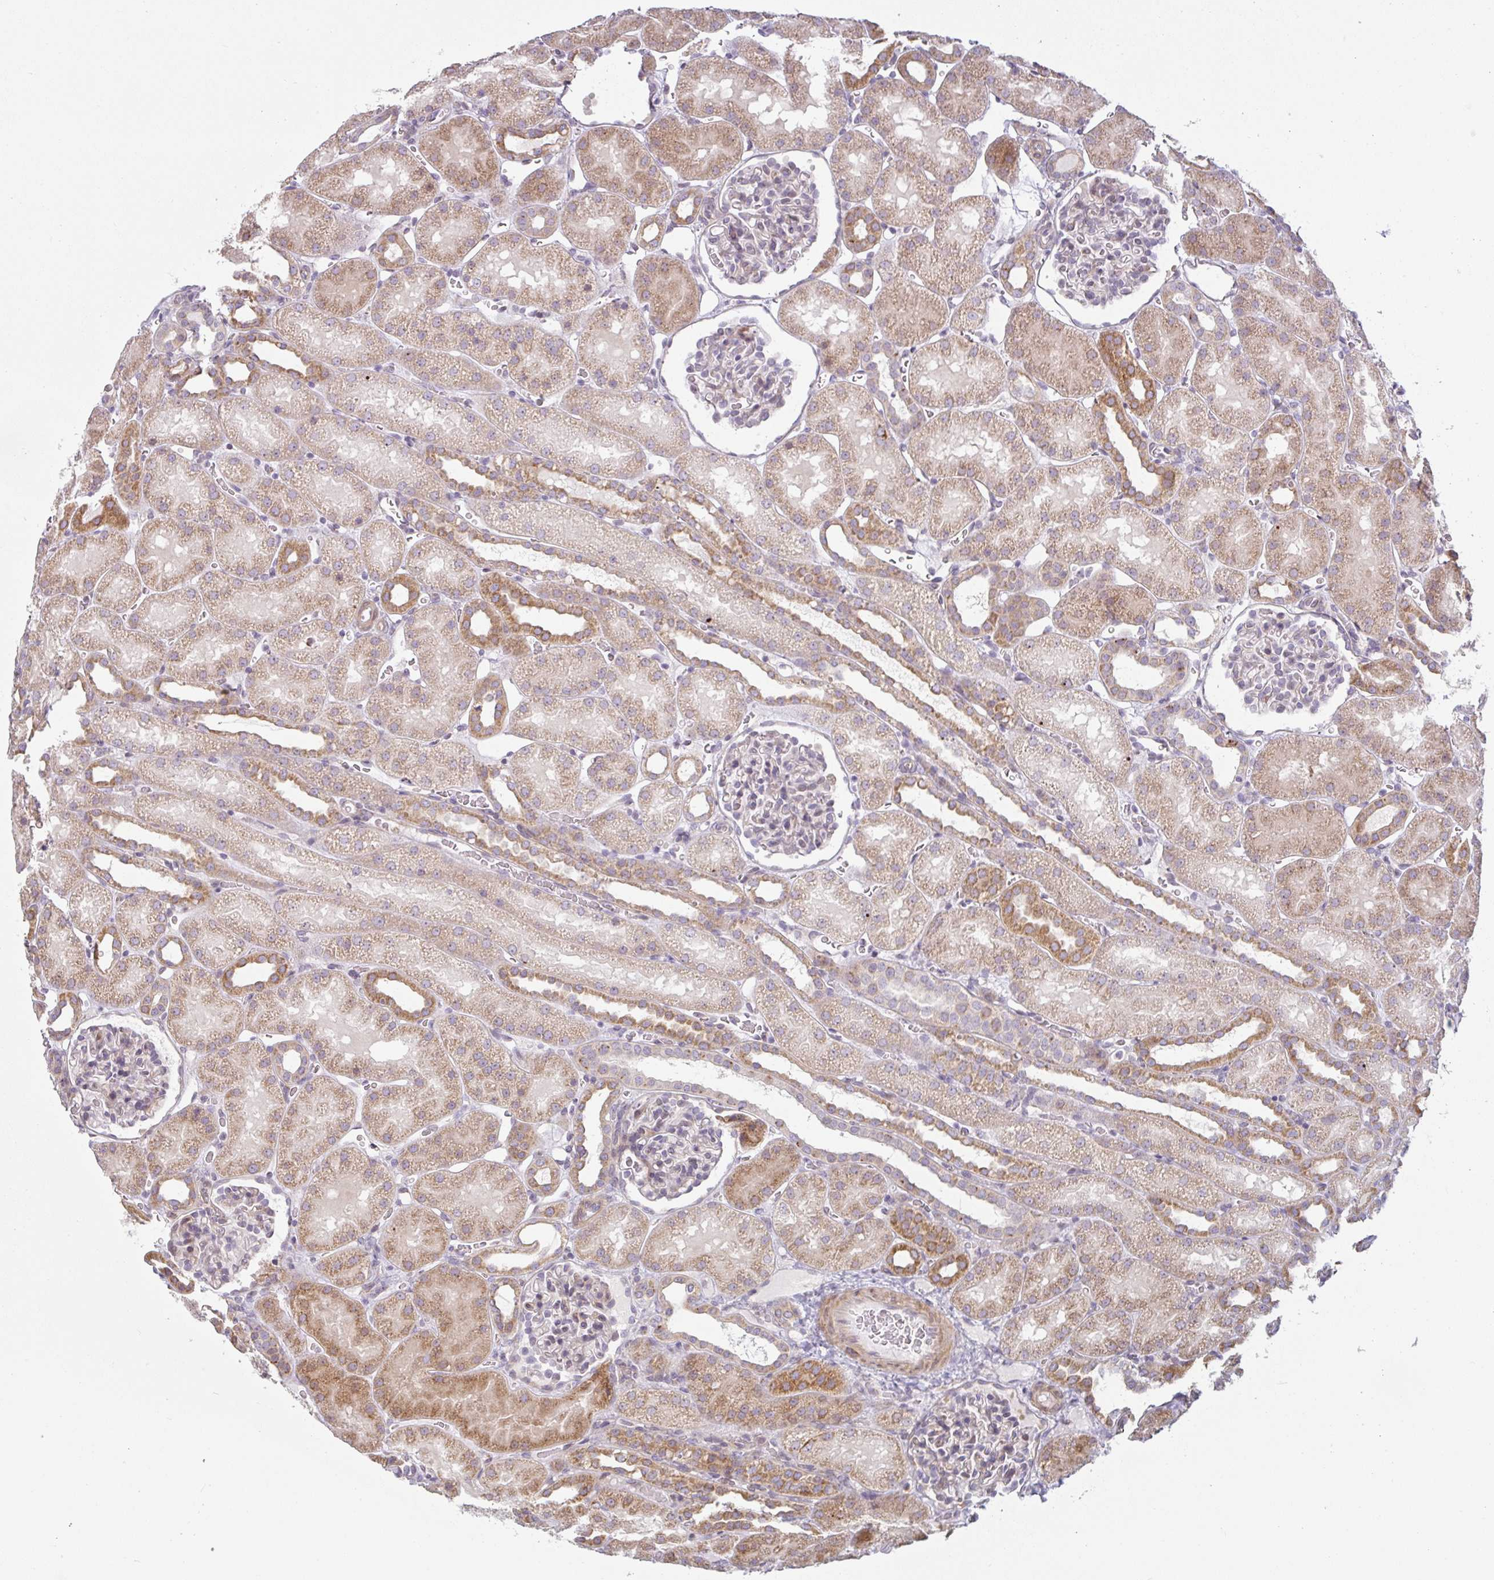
{"staining": {"intensity": "weak", "quantity": "25%-75%", "location": "cytoplasmic/membranous"}, "tissue": "kidney", "cell_type": "Cells in glomeruli", "image_type": "normal", "snomed": [{"axis": "morphology", "description": "Normal tissue, NOS"}, {"axis": "topography", "description": "Kidney"}], "caption": "Brown immunohistochemical staining in normal kidney shows weak cytoplasmic/membranous expression in about 25%-75% of cells in glomeruli. Using DAB (3,3'-diaminobenzidine) (brown) and hematoxylin (blue) stains, captured at high magnification using brightfield microscopy.", "gene": "MOB1A", "patient": {"sex": "male", "age": 2}}